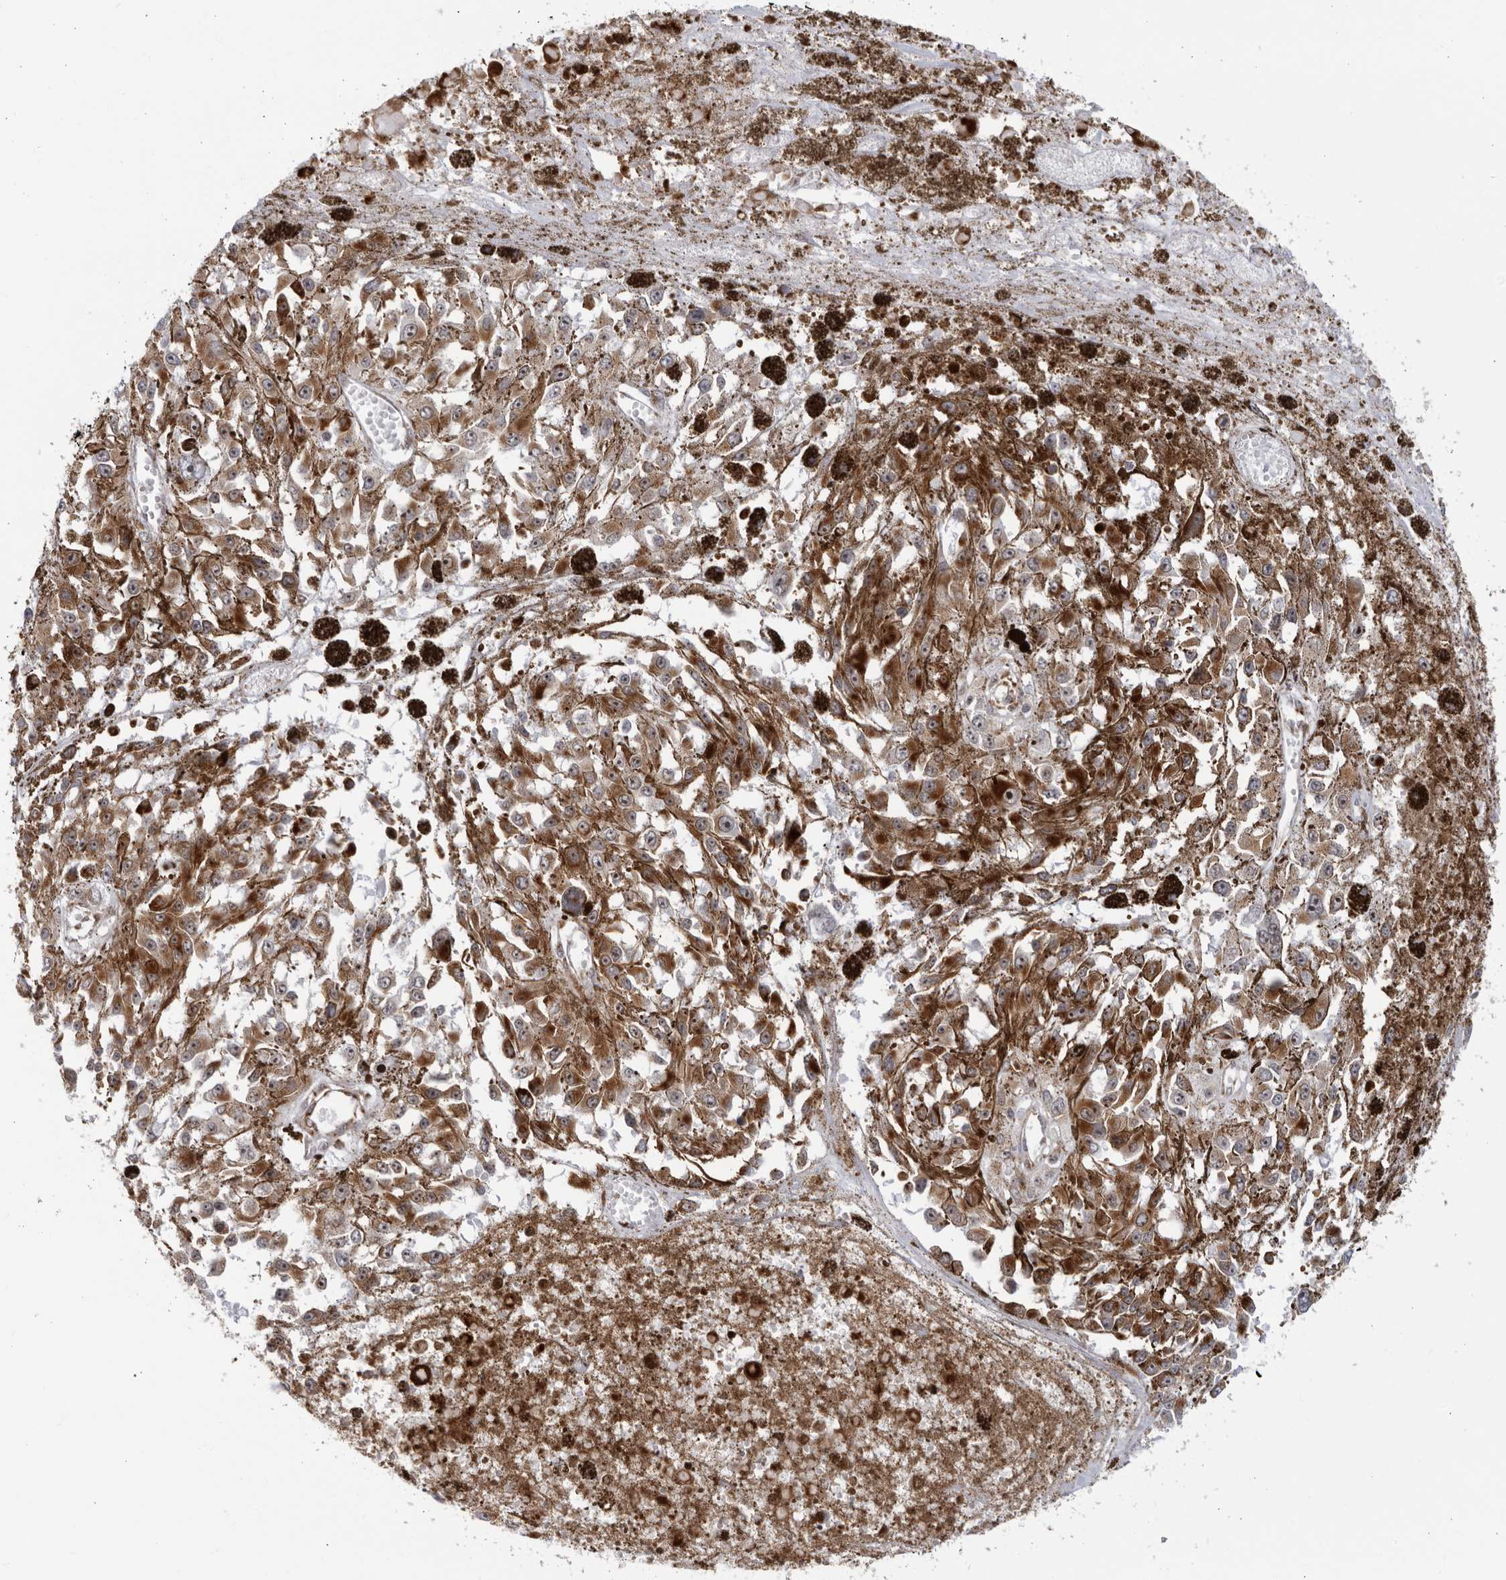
{"staining": {"intensity": "moderate", "quantity": ">75%", "location": "cytoplasmic/membranous"}, "tissue": "melanoma", "cell_type": "Tumor cells", "image_type": "cancer", "snomed": [{"axis": "morphology", "description": "Malignant melanoma, Metastatic site"}, {"axis": "topography", "description": "Lymph node"}], "caption": "Tumor cells exhibit medium levels of moderate cytoplasmic/membranous staining in approximately >75% of cells in melanoma. The staining was performed using DAB (3,3'-diaminobenzidine) to visualize the protein expression in brown, while the nuclei were stained in blue with hematoxylin (Magnification: 20x).", "gene": "RBM34", "patient": {"sex": "male", "age": 59}}